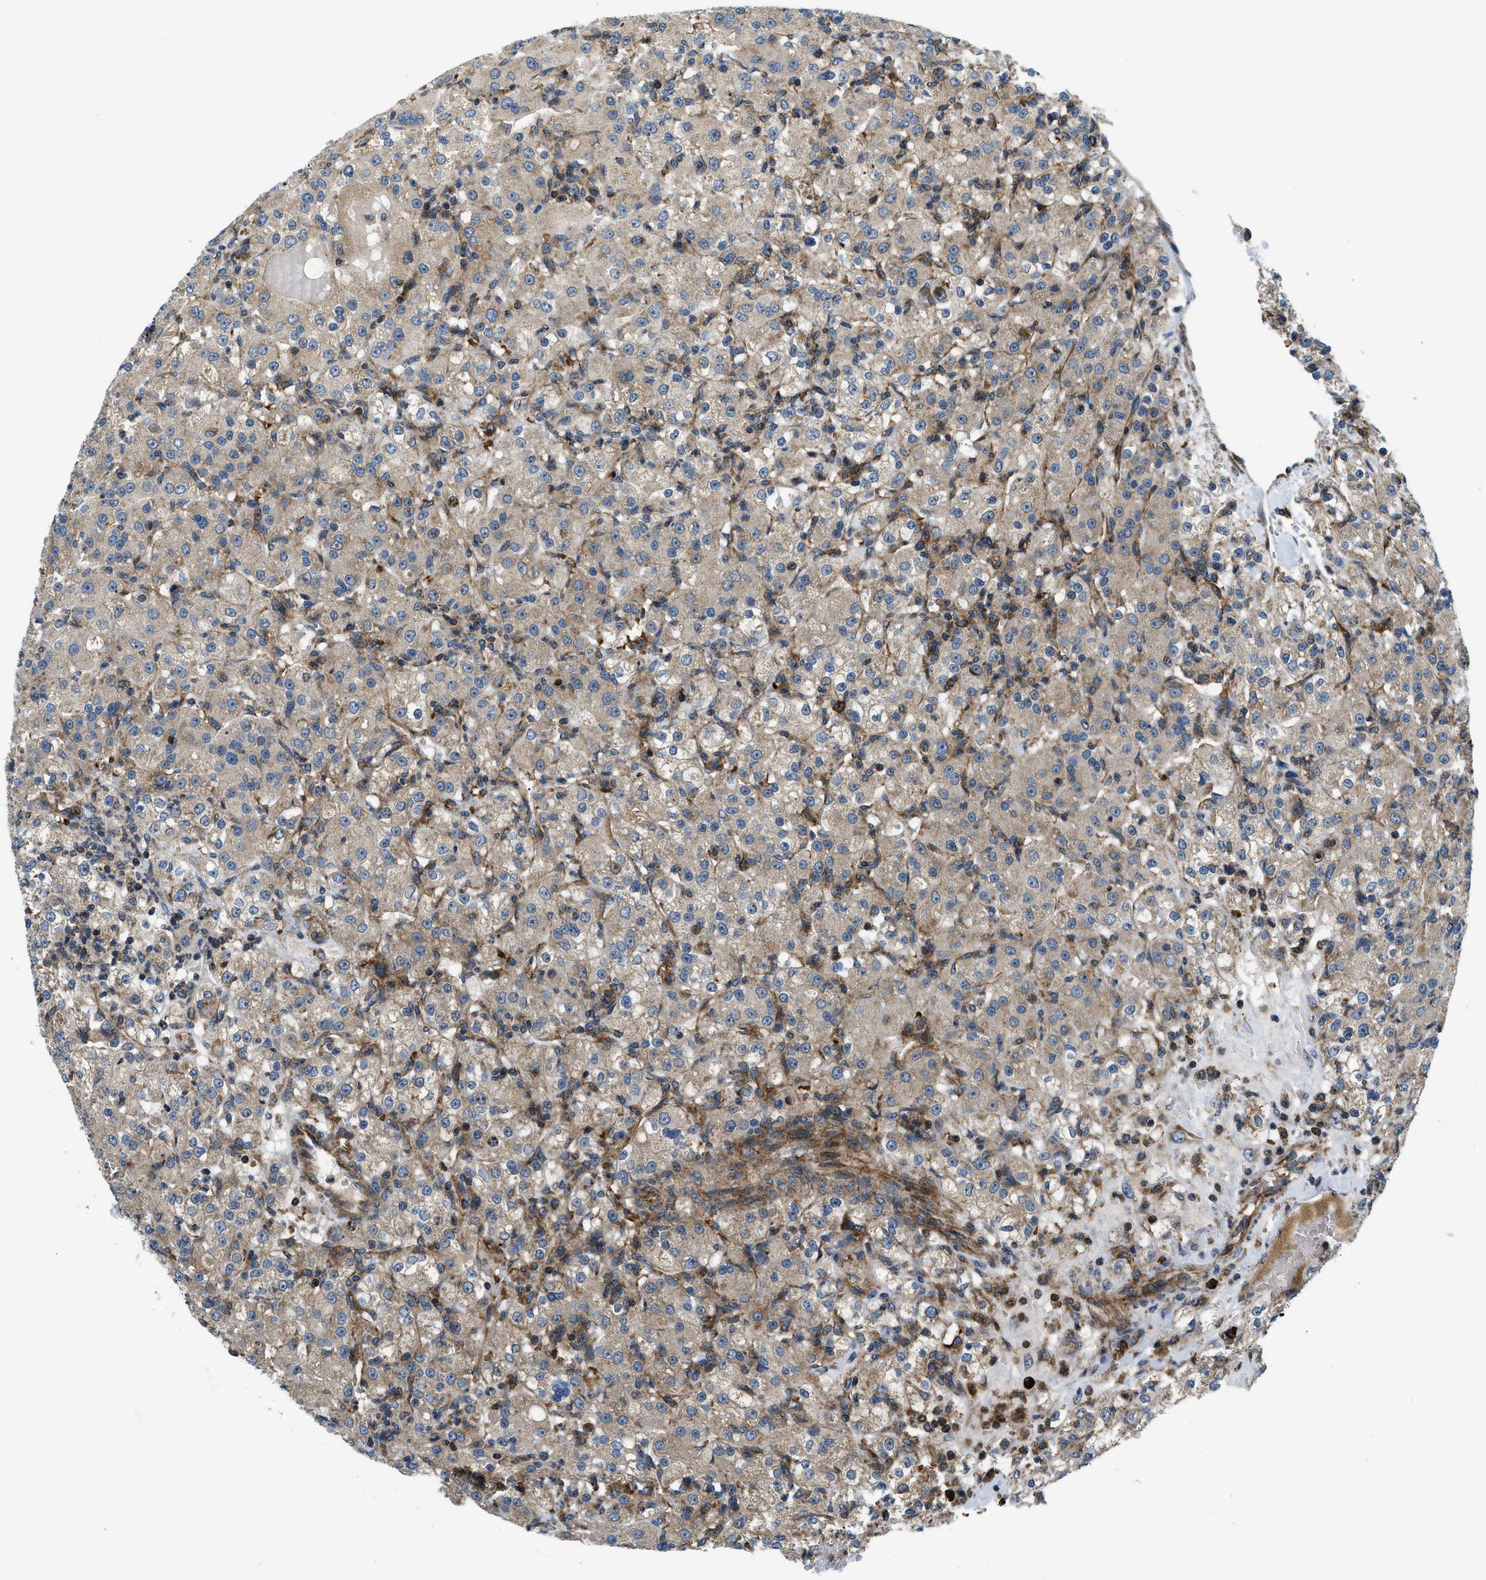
{"staining": {"intensity": "weak", "quantity": ">75%", "location": "cytoplasmic/membranous"}, "tissue": "renal cancer", "cell_type": "Tumor cells", "image_type": "cancer", "snomed": [{"axis": "morphology", "description": "Normal tissue, NOS"}, {"axis": "morphology", "description": "Adenocarcinoma, NOS"}, {"axis": "topography", "description": "Kidney"}], "caption": "IHC (DAB) staining of human adenocarcinoma (renal) shows weak cytoplasmic/membranous protein positivity in approximately >75% of tumor cells. (DAB (3,3'-diaminobenzidine) = brown stain, brightfield microscopy at high magnification).", "gene": "CSPG4", "patient": {"sex": "male", "age": 61}}